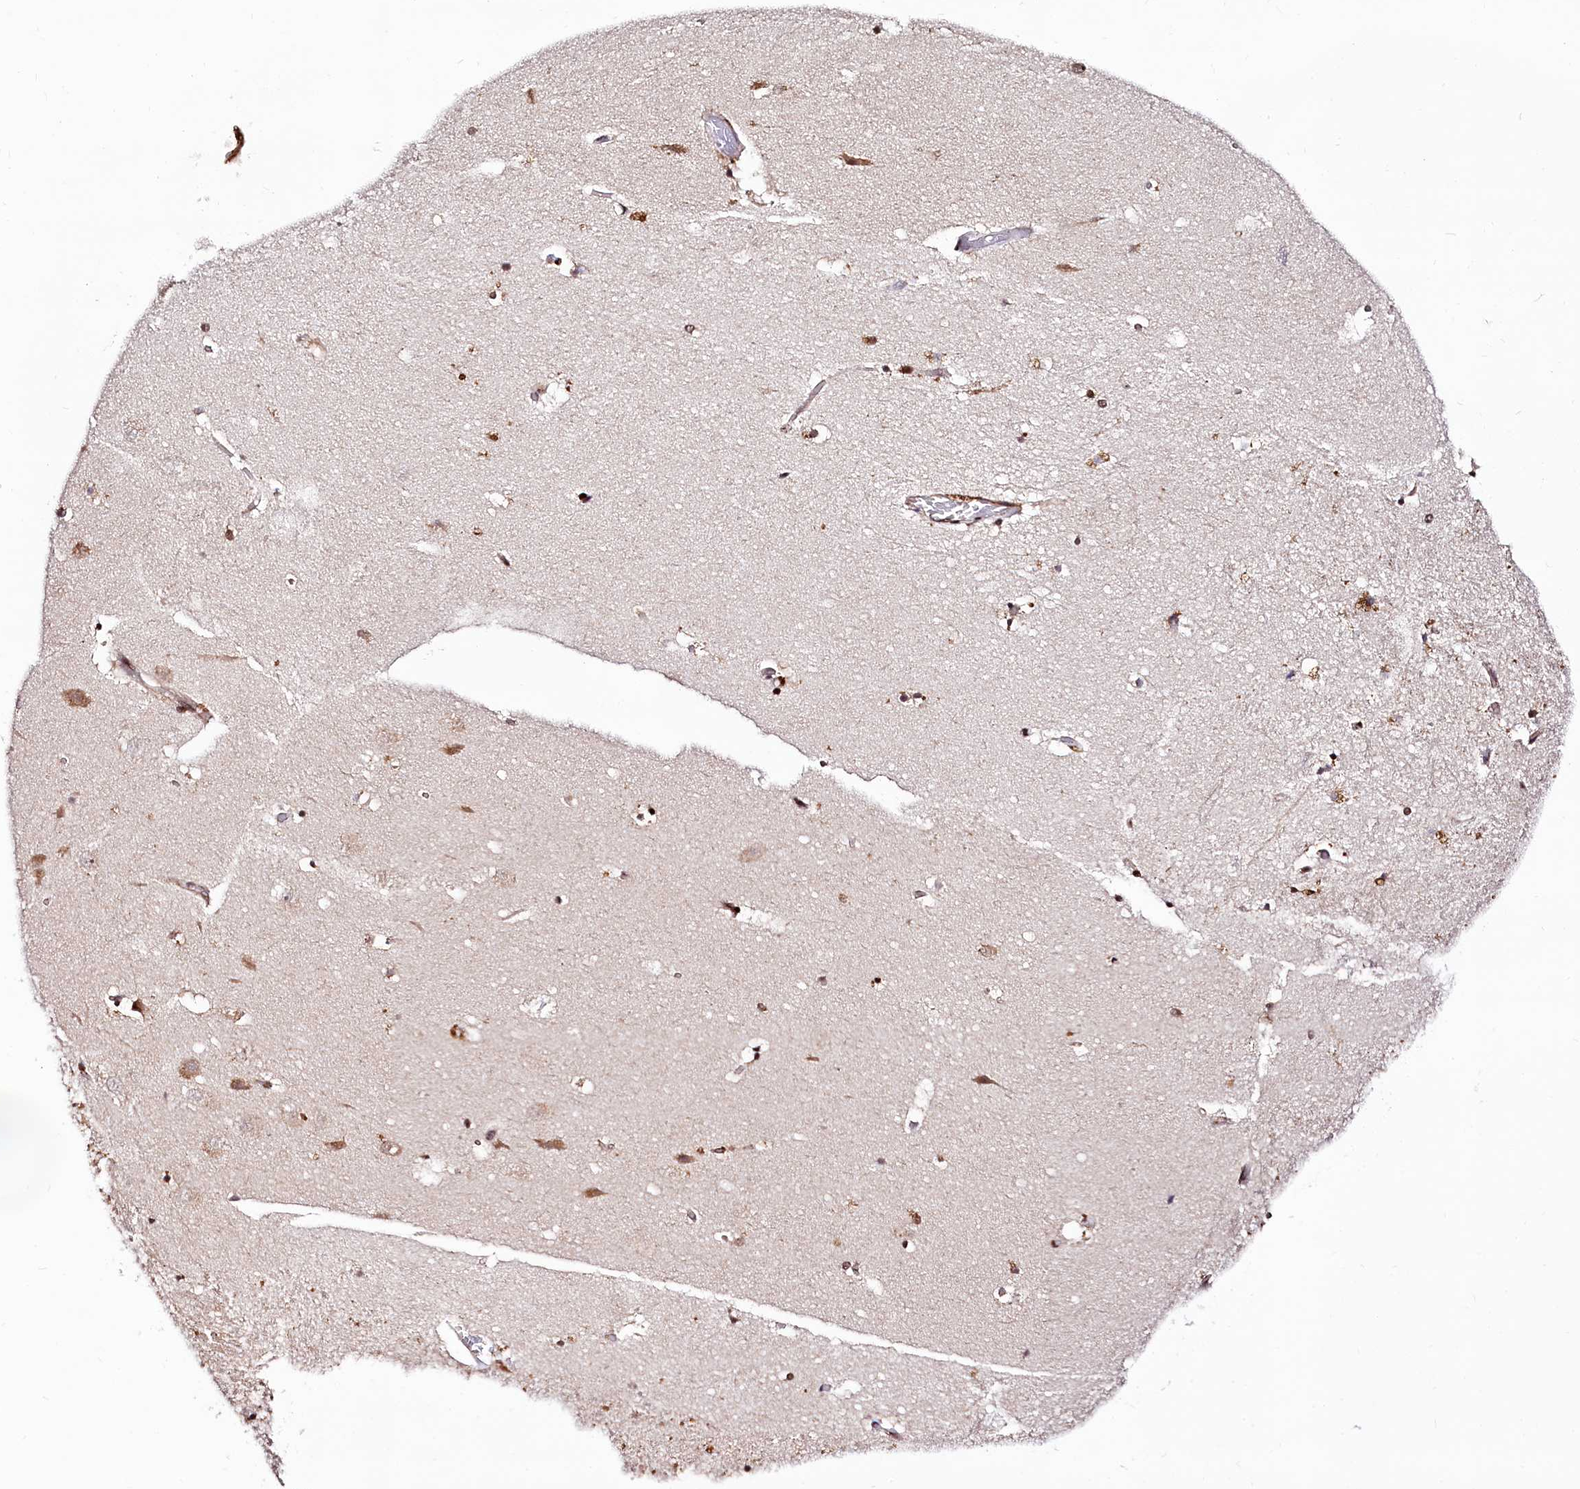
{"staining": {"intensity": "moderate", "quantity": "<25%", "location": "cytoplasmic/membranous"}, "tissue": "hippocampus", "cell_type": "Glial cells", "image_type": "normal", "snomed": [{"axis": "morphology", "description": "Normal tissue, NOS"}, {"axis": "topography", "description": "Hippocampus"}], "caption": "Protein staining shows moderate cytoplasmic/membranous staining in about <25% of glial cells in normal hippocampus.", "gene": "PDS5B", "patient": {"sex": "female", "age": 52}}